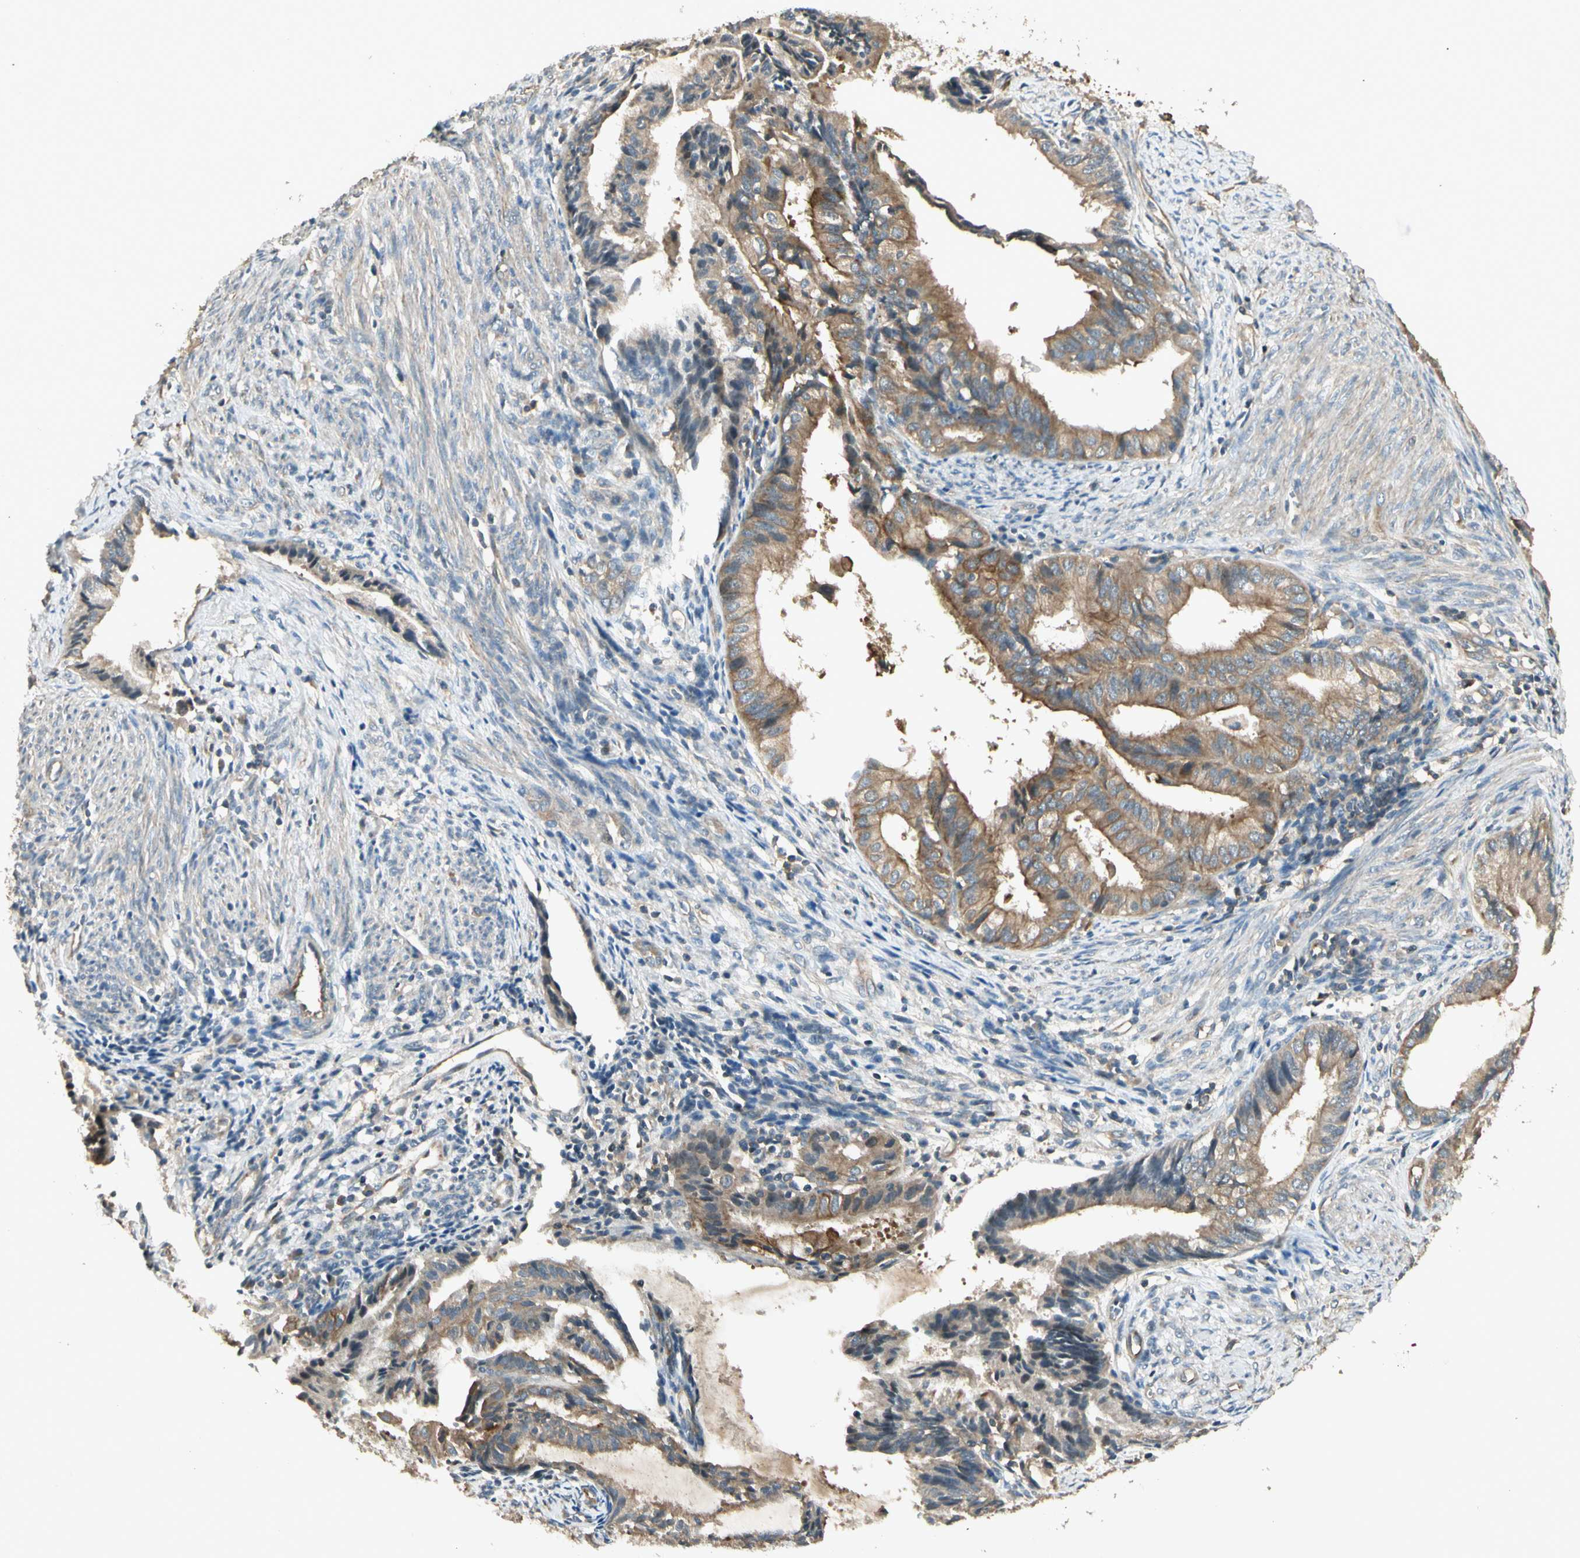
{"staining": {"intensity": "moderate", "quantity": ">75%", "location": "cytoplasmic/membranous"}, "tissue": "endometrial cancer", "cell_type": "Tumor cells", "image_type": "cancer", "snomed": [{"axis": "morphology", "description": "Adenocarcinoma, NOS"}, {"axis": "topography", "description": "Endometrium"}], "caption": "Moderate cytoplasmic/membranous protein expression is present in approximately >75% of tumor cells in endometrial cancer.", "gene": "PFDN5", "patient": {"sex": "female", "age": 86}}